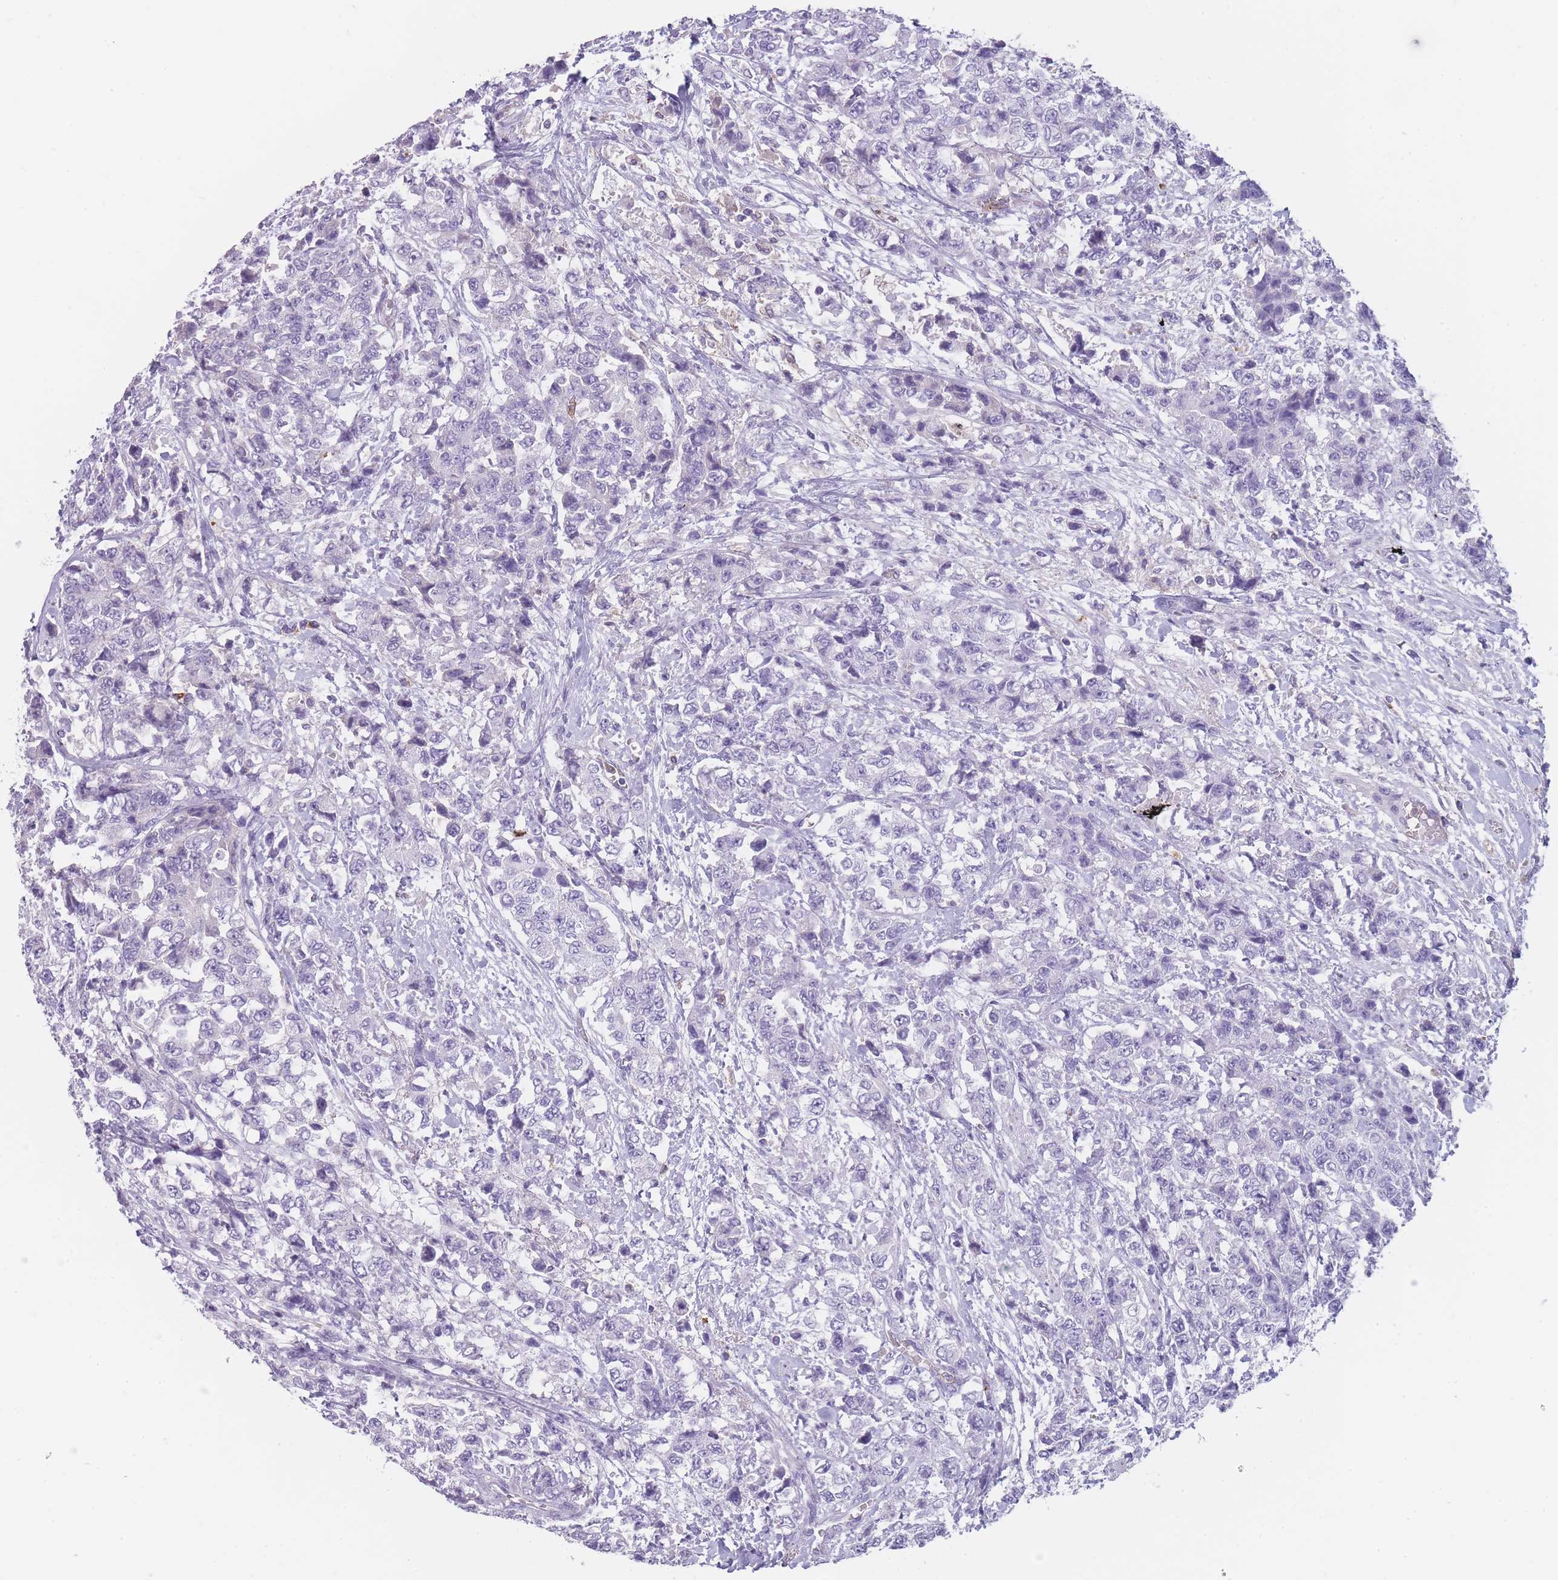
{"staining": {"intensity": "negative", "quantity": "none", "location": "none"}, "tissue": "urothelial cancer", "cell_type": "Tumor cells", "image_type": "cancer", "snomed": [{"axis": "morphology", "description": "Urothelial carcinoma, High grade"}, {"axis": "topography", "description": "Urinary bladder"}], "caption": "IHC of urothelial carcinoma (high-grade) exhibits no expression in tumor cells.", "gene": "CR1L", "patient": {"sex": "female", "age": 78}}